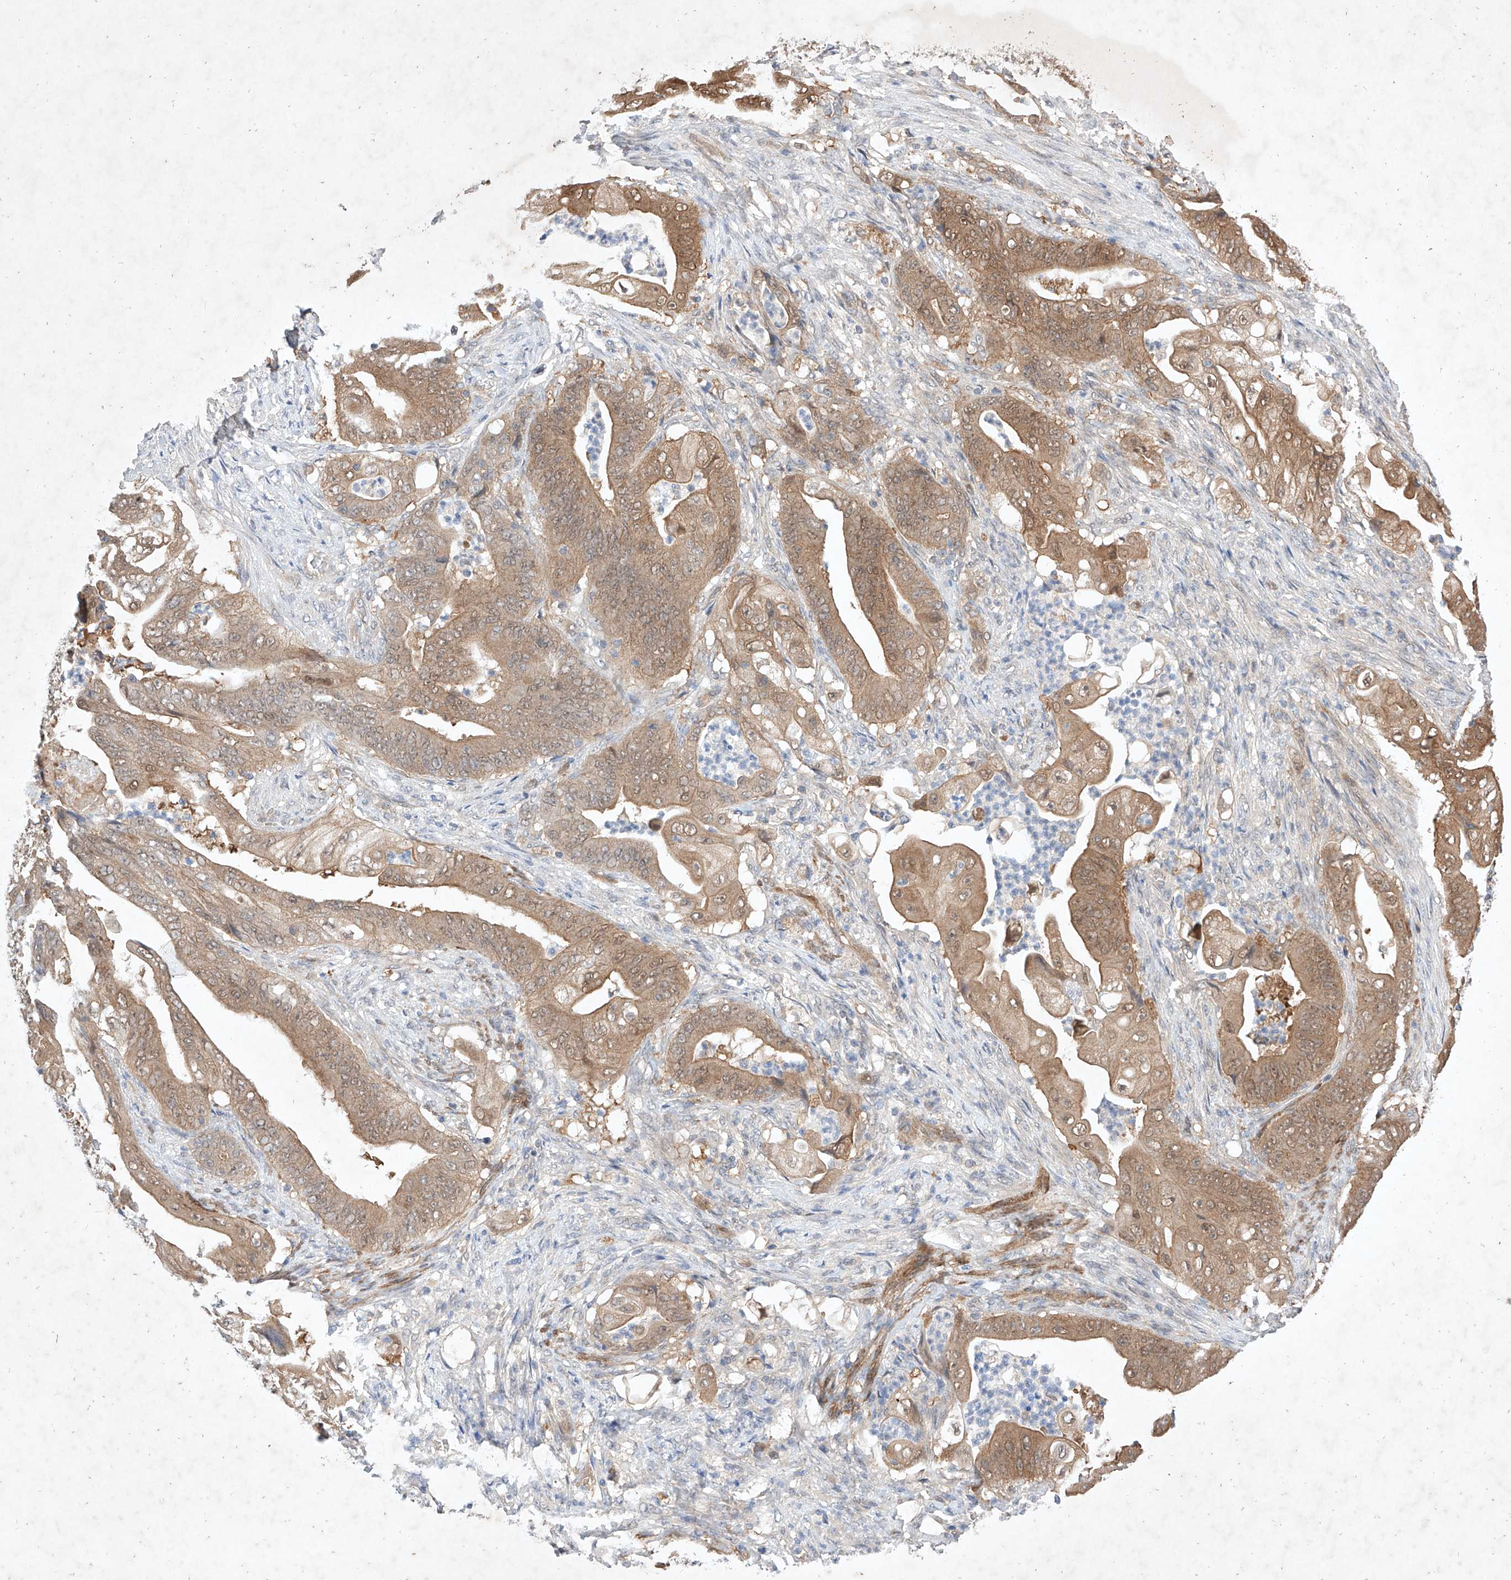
{"staining": {"intensity": "moderate", "quantity": "25%-75%", "location": "cytoplasmic/membranous,nuclear"}, "tissue": "stomach cancer", "cell_type": "Tumor cells", "image_type": "cancer", "snomed": [{"axis": "morphology", "description": "Adenocarcinoma, NOS"}, {"axis": "topography", "description": "Stomach"}], "caption": "Adenocarcinoma (stomach) tissue displays moderate cytoplasmic/membranous and nuclear positivity in about 25%-75% of tumor cells, visualized by immunohistochemistry.", "gene": "ZNF124", "patient": {"sex": "female", "age": 73}}